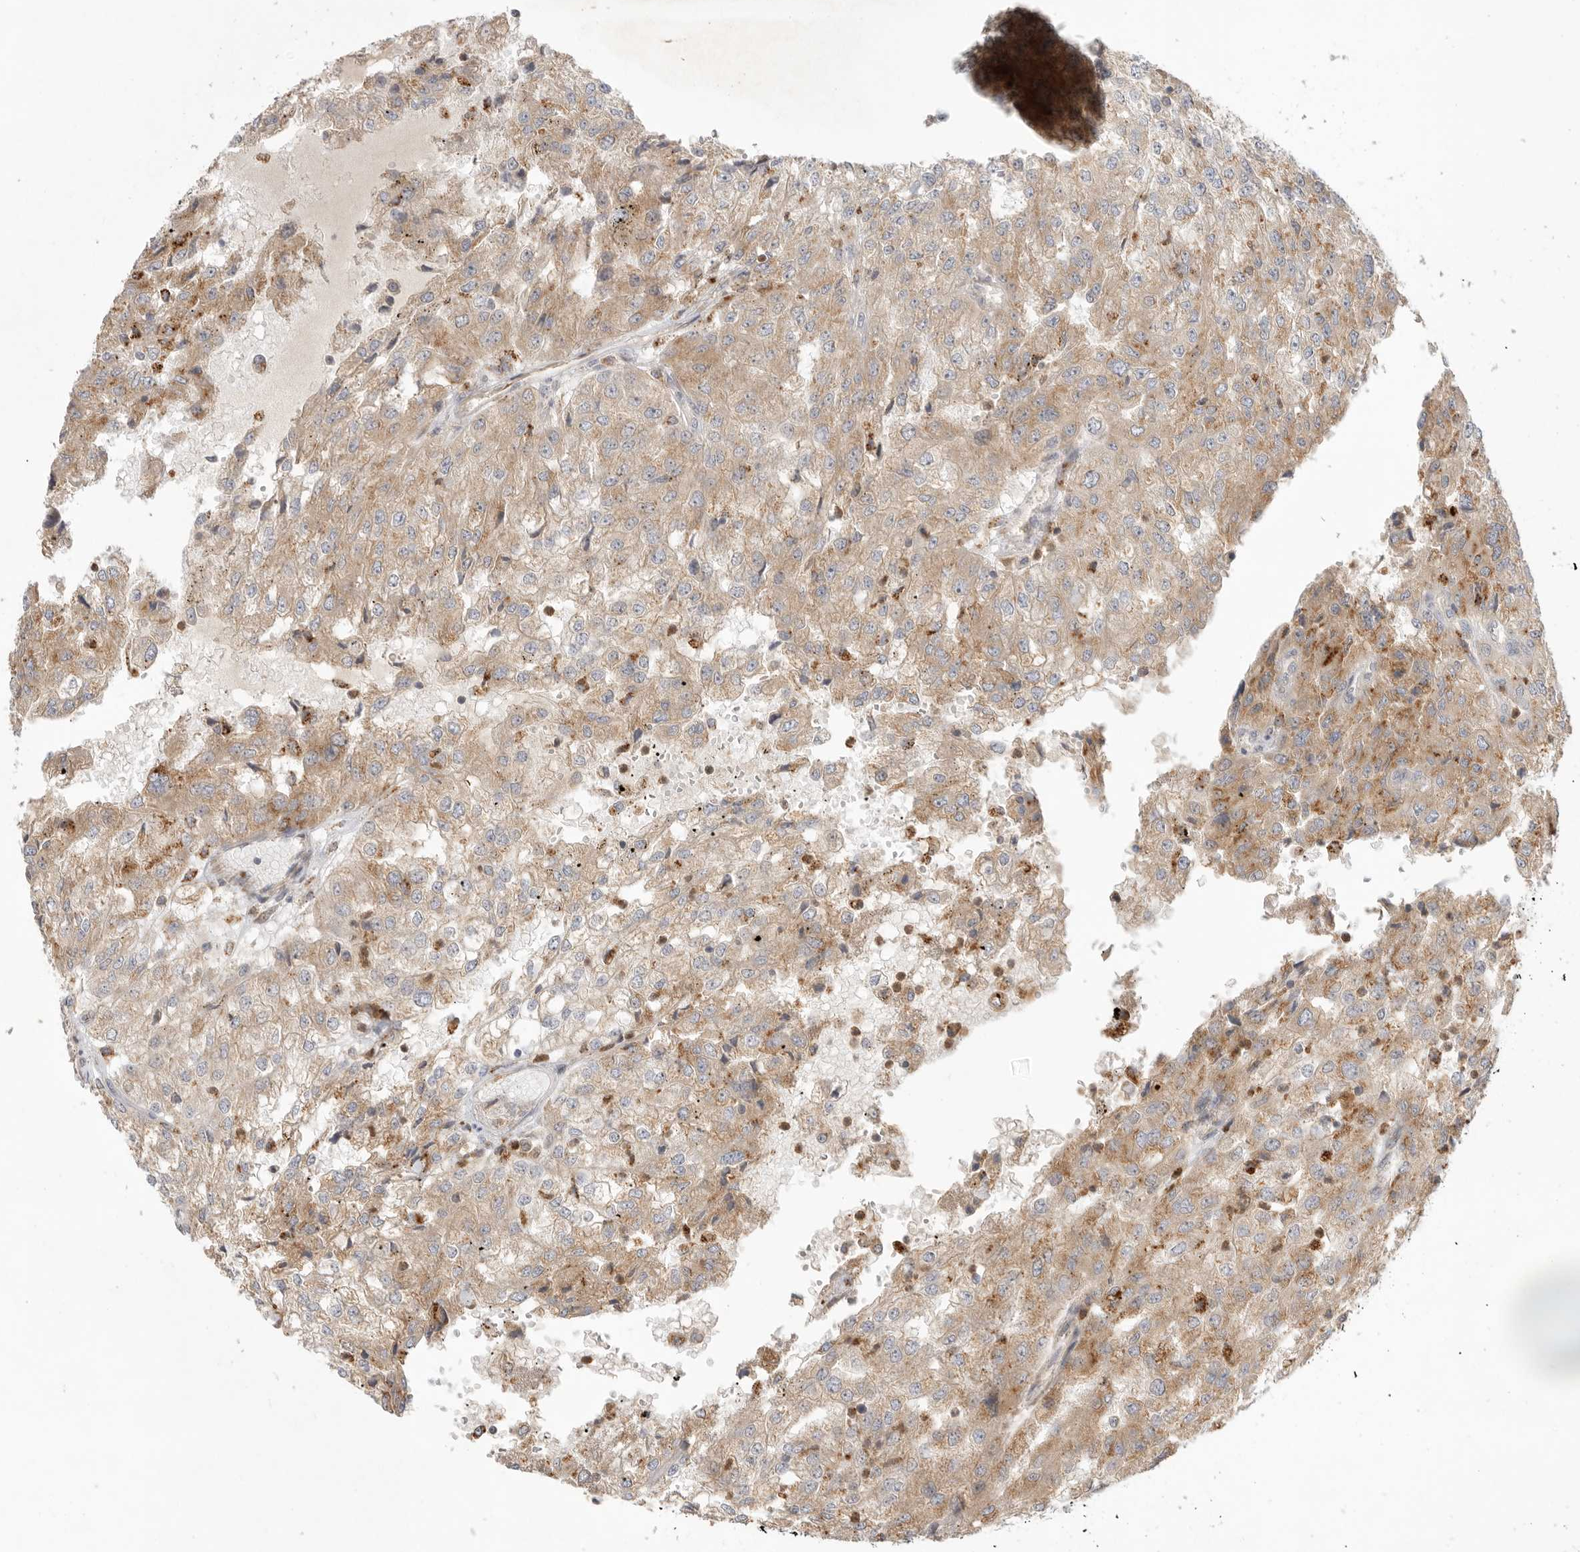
{"staining": {"intensity": "moderate", "quantity": ">75%", "location": "cytoplasmic/membranous"}, "tissue": "renal cancer", "cell_type": "Tumor cells", "image_type": "cancer", "snomed": [{"axis": "morphology", "description": "Adenocarcinoma, NOS"}, {"axis": "topography", "description": "Kidney"}], "caption": "Renal cancer was stained to show a protein in brown. There is medium levels of moderate cytoplasmic/membranous positivity in approximately >75% of tumor cells.", "gene": "GNE", "patient": {"sex": "female", "age": 54}}